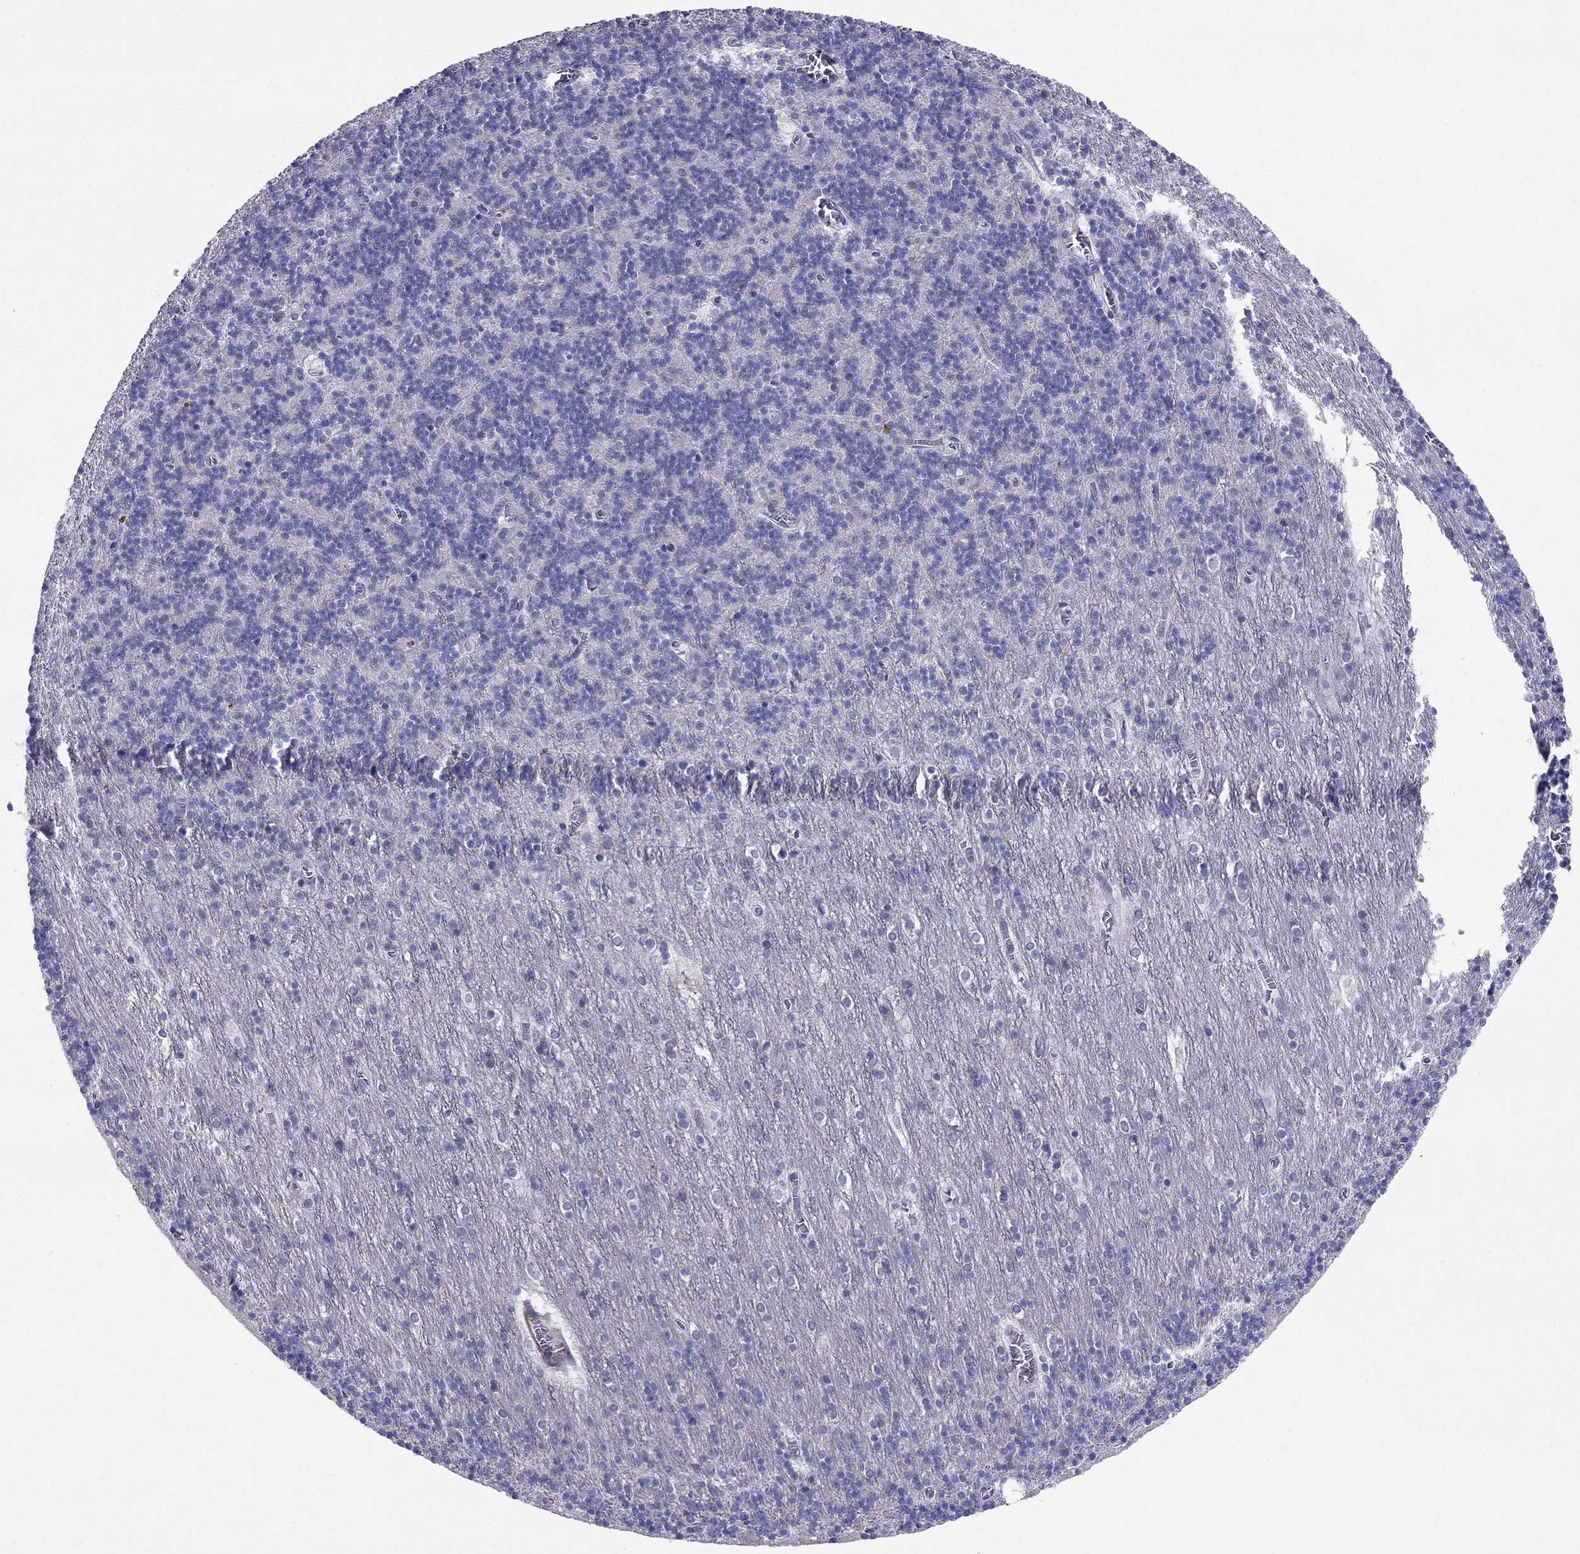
{"staining": {"intensity": "negative", "quantity": "none", "location": "none"}, "tissue": "cerebellum", "cell_type": "Cells in granular layer", "image_type": "normal", "snomed": [{"axis": "morphology", "description": "Normal tissue, NOS"}, {"axis": "topography", "description": "Cerebellum"}], "caption": "The image demonstrates no significant staining in cells in granular layer of cerebellum.", "gene": "GPR50", "patient": {"sex": "male", "age": 70}}